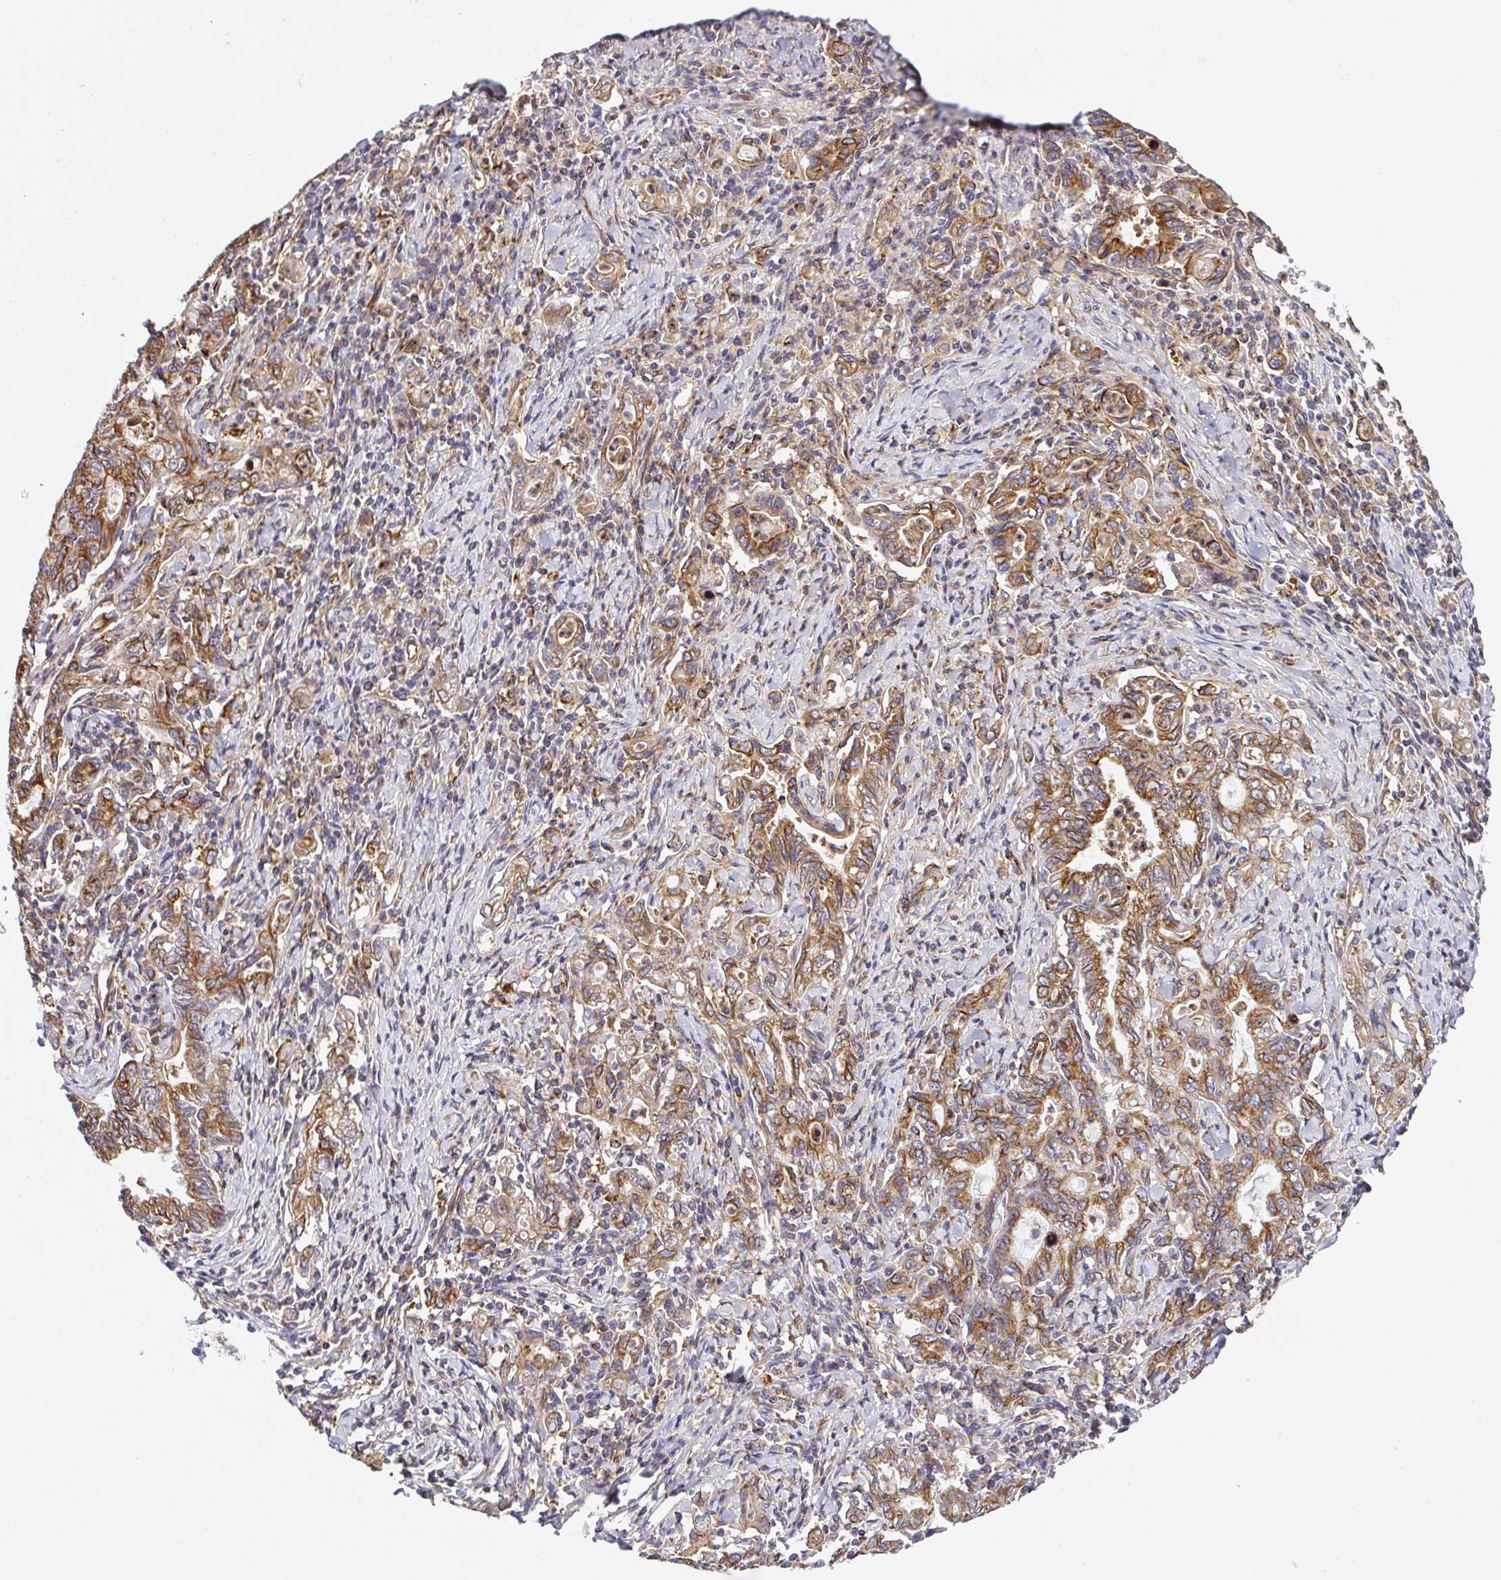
{"staining": {"intensity": "moderate", "quantity": ">75%", "location": "cytoplasmic/membranous"}, "tissue": "stomach cancer", "cell_type": "Tumor cells", "image_type": "cancer", "snomed": [{"axis": "morphology", "description": "Adenocarcinoma, NOS"}, {"axis": "topography", "description": "Stomach, upper"}], "caption": "Immunohistochemical staining of adenocarcinoma (stomach) shows moderate cytoplasmic/membranous protein staining in approximately >75% of tumor cells.", "gene": "KIF5B", "patient": {"sex": "female", "age": 79}}